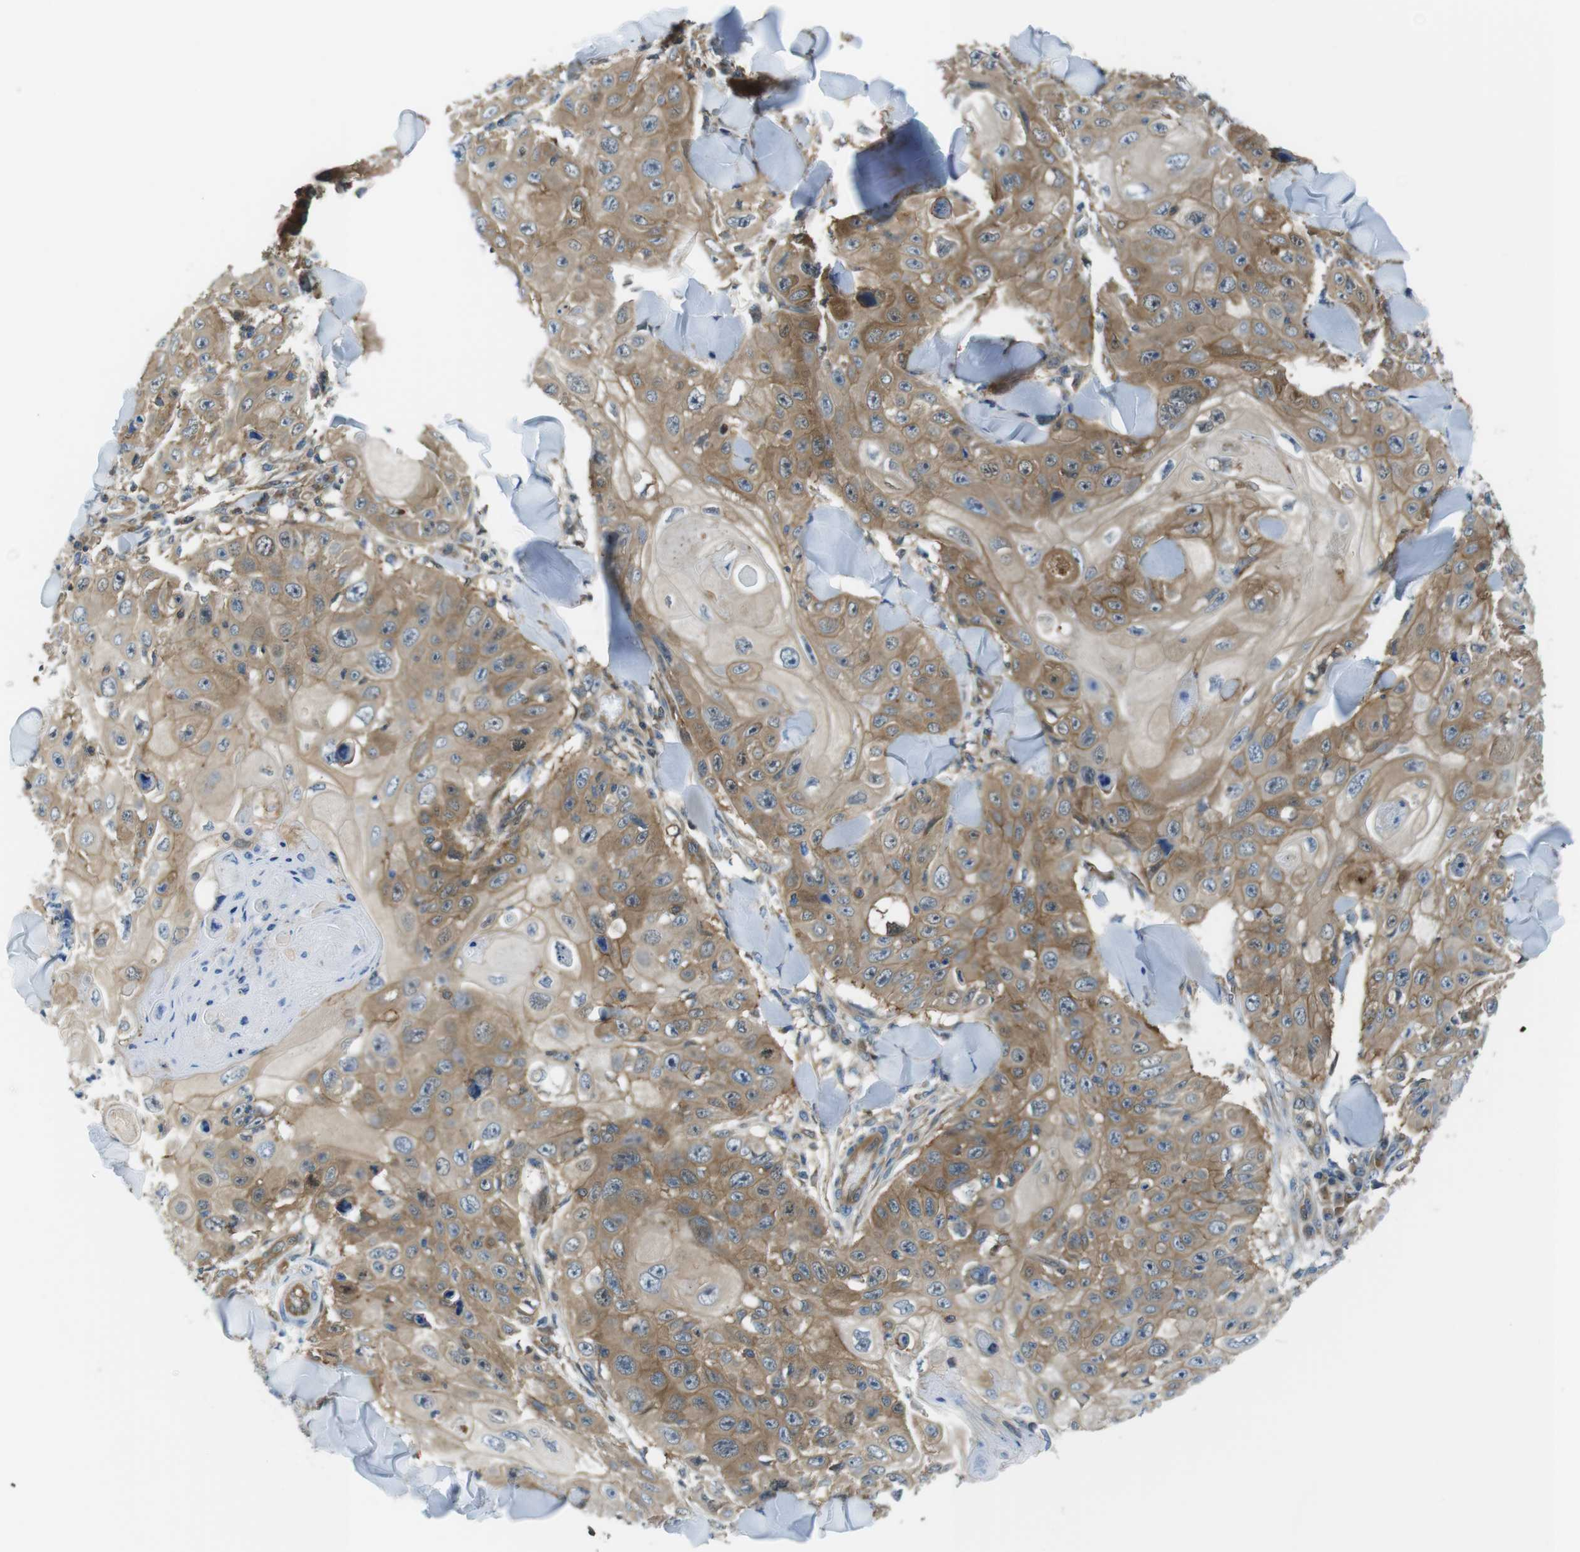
{"staining": {"intensity": "moderate", "quantity": ">75%", "location": "cytoplasmic/membranous"}, "tissue": "skin cancer", "cell_type": "Tumor cells", "image_type": "cancer", "snomed": [{"axis": "morphology", "description": "Squamous cell carcinoma, NOS"}, {"axis": "topography", "description": "Skin"}], "caption": "The immunohistochemical stain shows moderate cytoplasmic/membranous staining in tumor cells of skin cancer (squamous cell carcinoma) tissue.", "gene": "TES", "patient": {"sex": "male", "age": 86}}